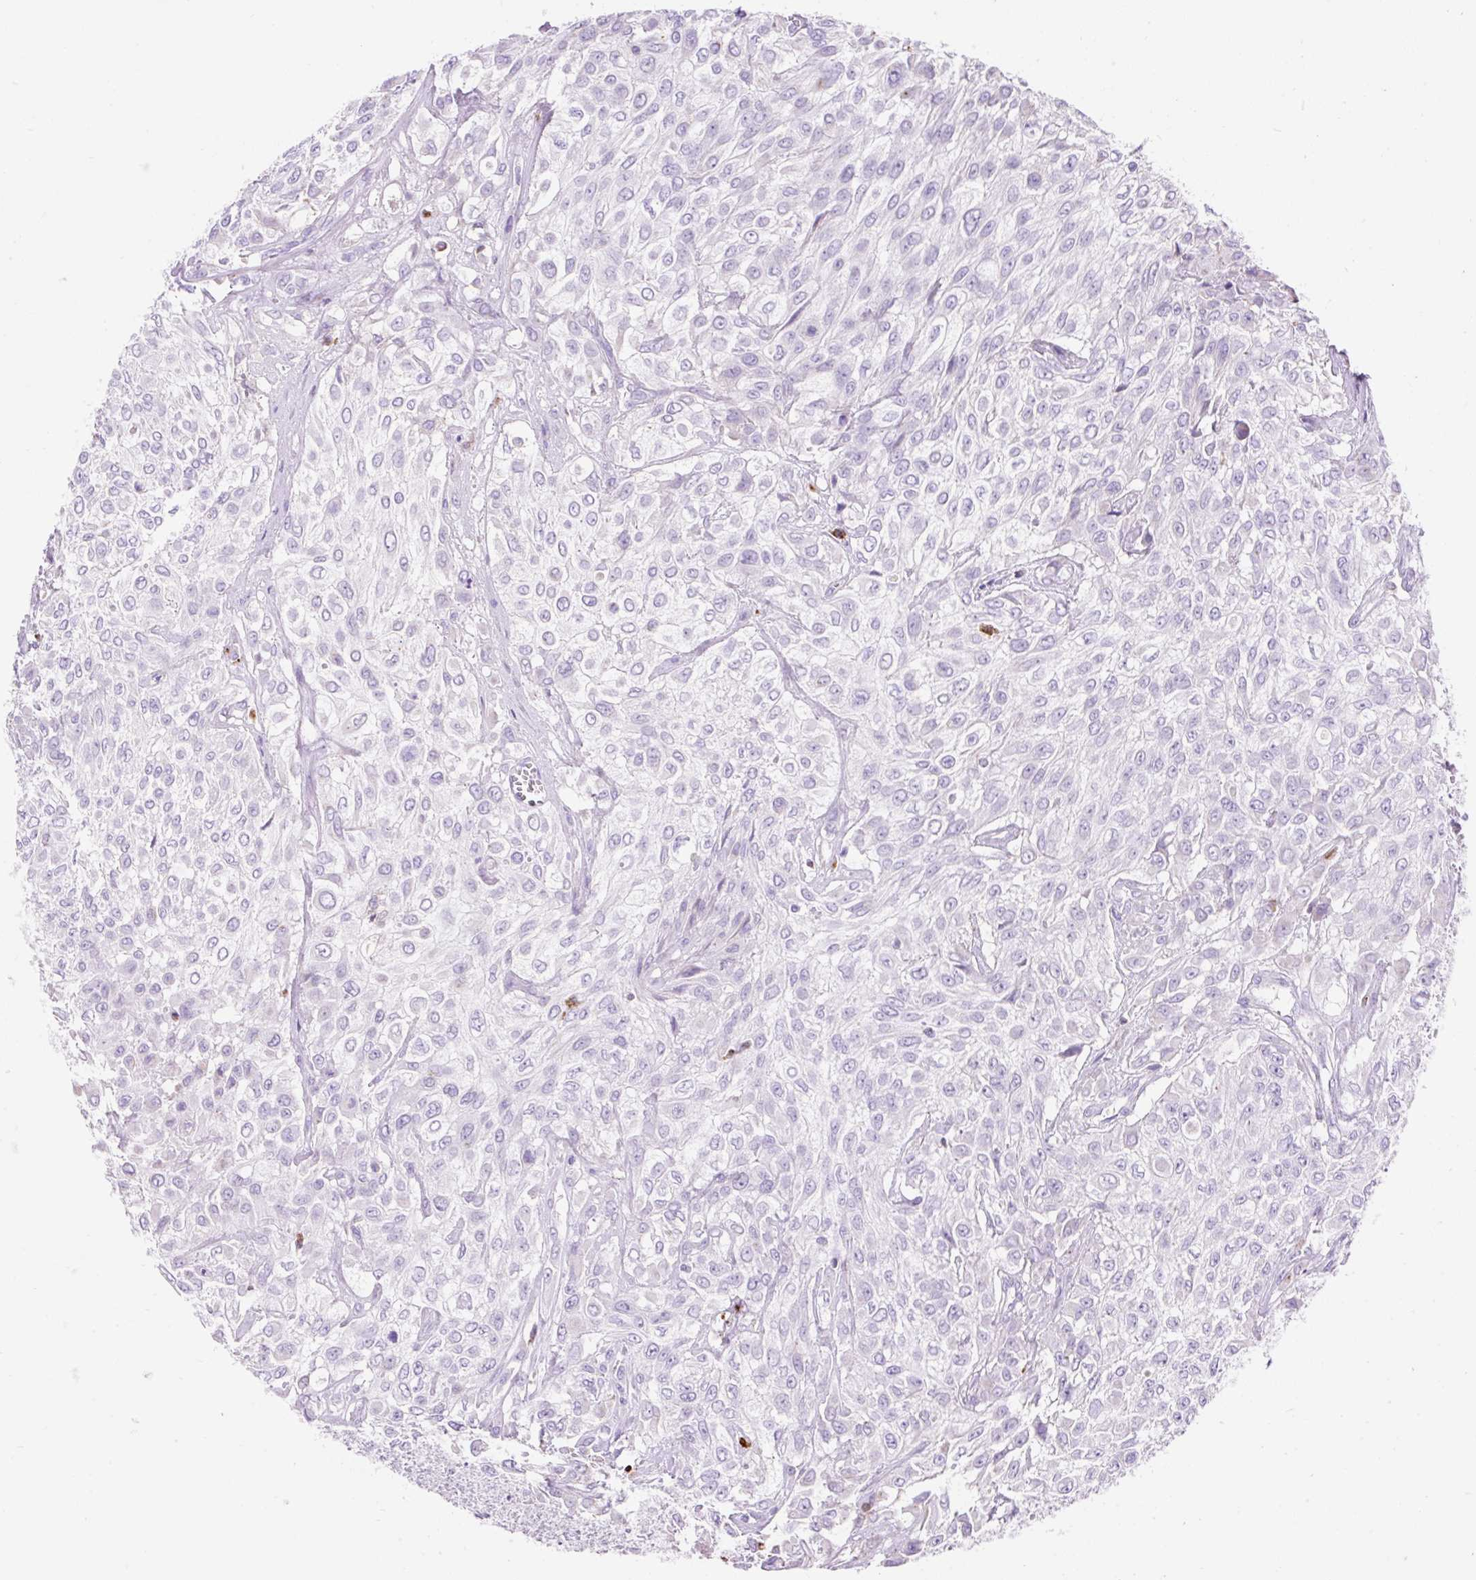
{"staining": {"intensity": "negative", "quantity": "none", "location": "none"}, "tissue": "urothelial cancer", "cell_type": "Tumor cells", "image_type": "cancer", "snomed": [{"axis": "morphology", "description": "Urothelial carcinoma, High grade"}, {"axis": "topography", "description": "Urinary bladder"}], "caption": "Immunohistochemistry (IHC) of urothelial cancer demonstrates no expression in tumor cells. (Brightfield microscopy of DAB (3,3'-diaminobenzidine) immunohistochemistry (IHC) at high magnification).", "gene": "HEXB", "patient": {"sex": "male", "age": 57}}